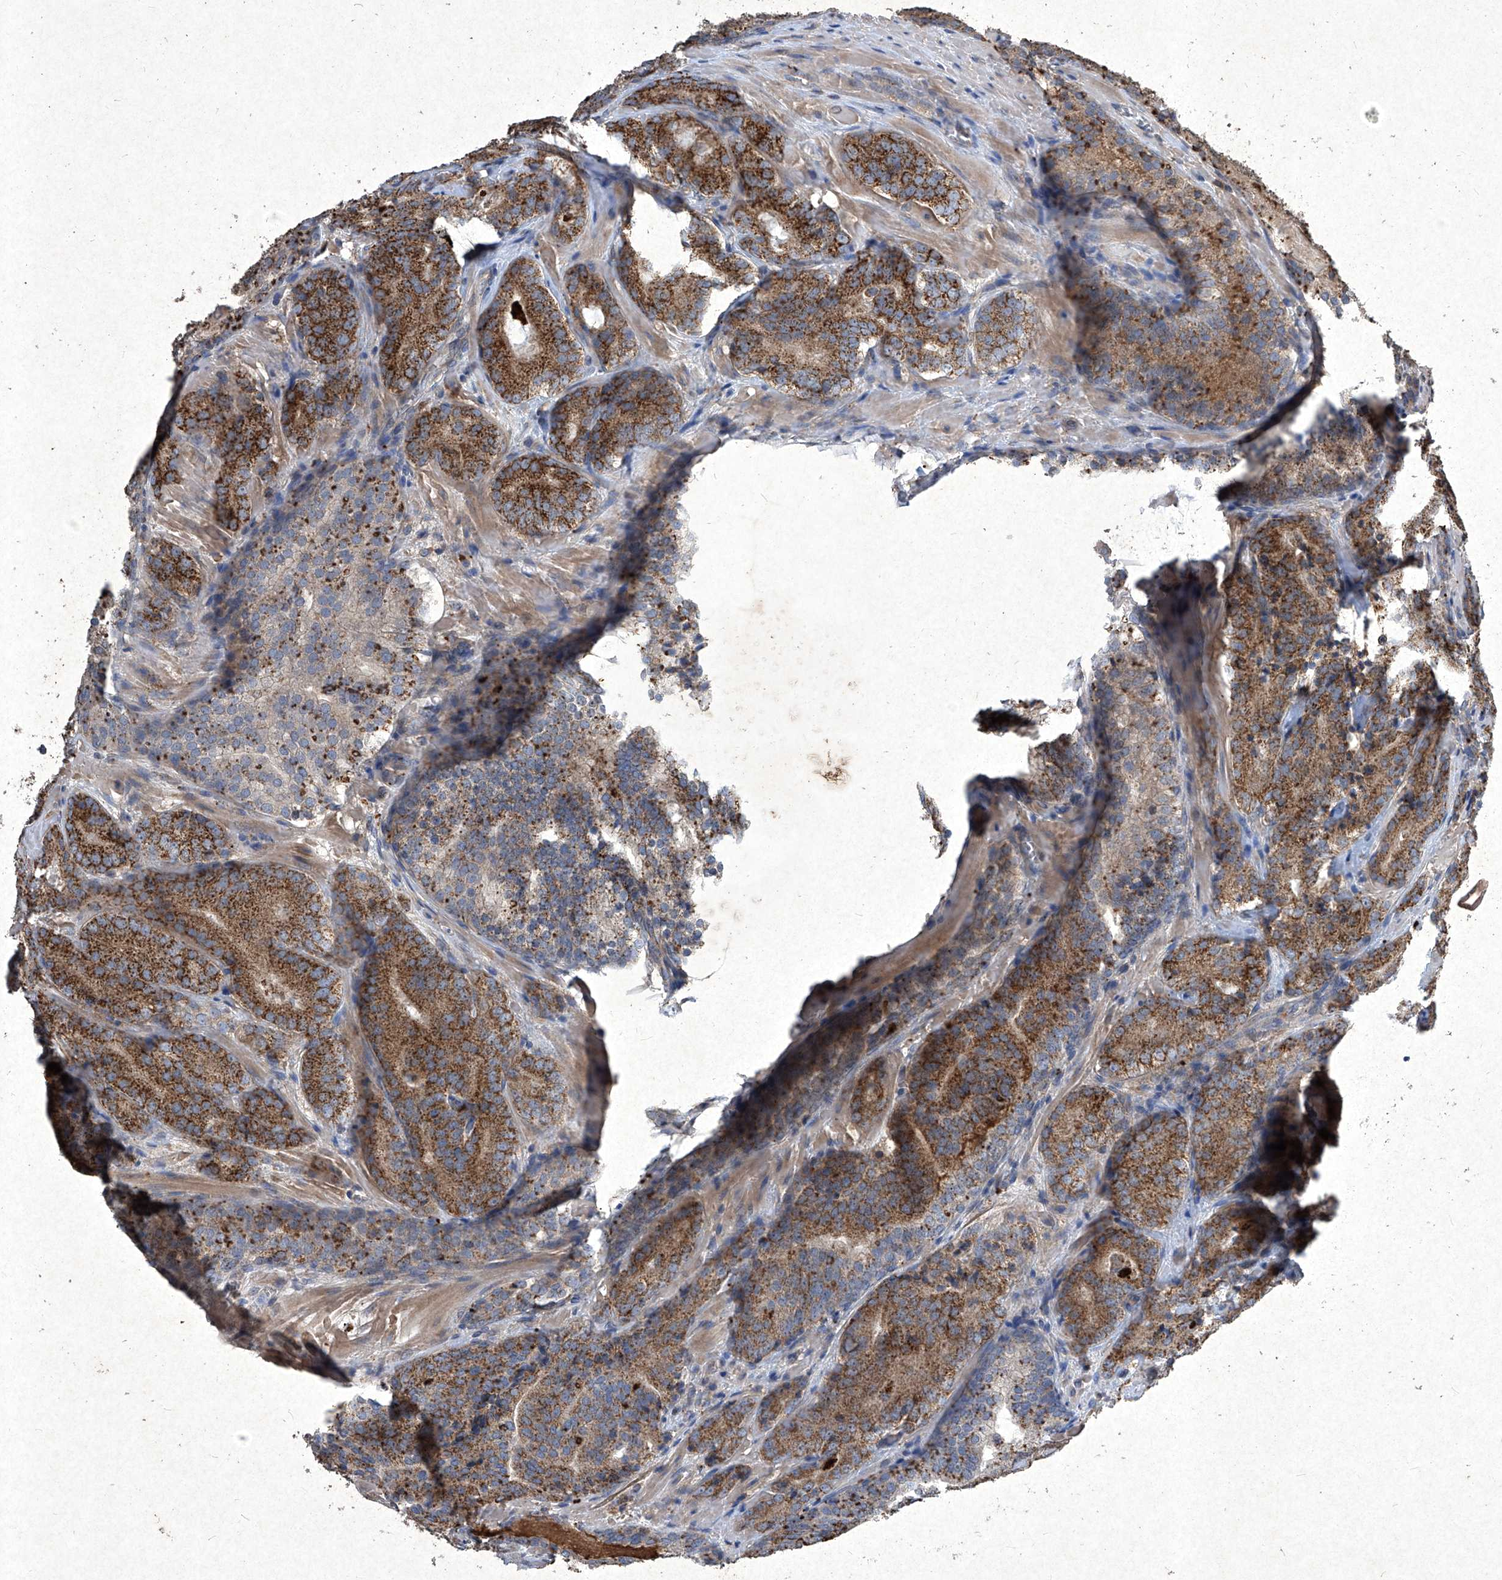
{"staining": {"intensity": "strong", "quantity": ">75%", "location": "cytoplasmic/membranous"}, "tissue": "prostate cancer", "cell_type": "Tumor cells", "image_type": "cancer", "snomed": [{"axis": "morphology", "description": "Adenocarcinoma, High grade"}, {"axis": "topography", "description": "Prostate"}], "caption": "Strong cytoplasmic/membranous expression for a protein is present in about >75% of tumor cells of prostate cancer using immunohistochemistry.", "gene": "MED16", "patient": {"sex": "male", "age": 57}}